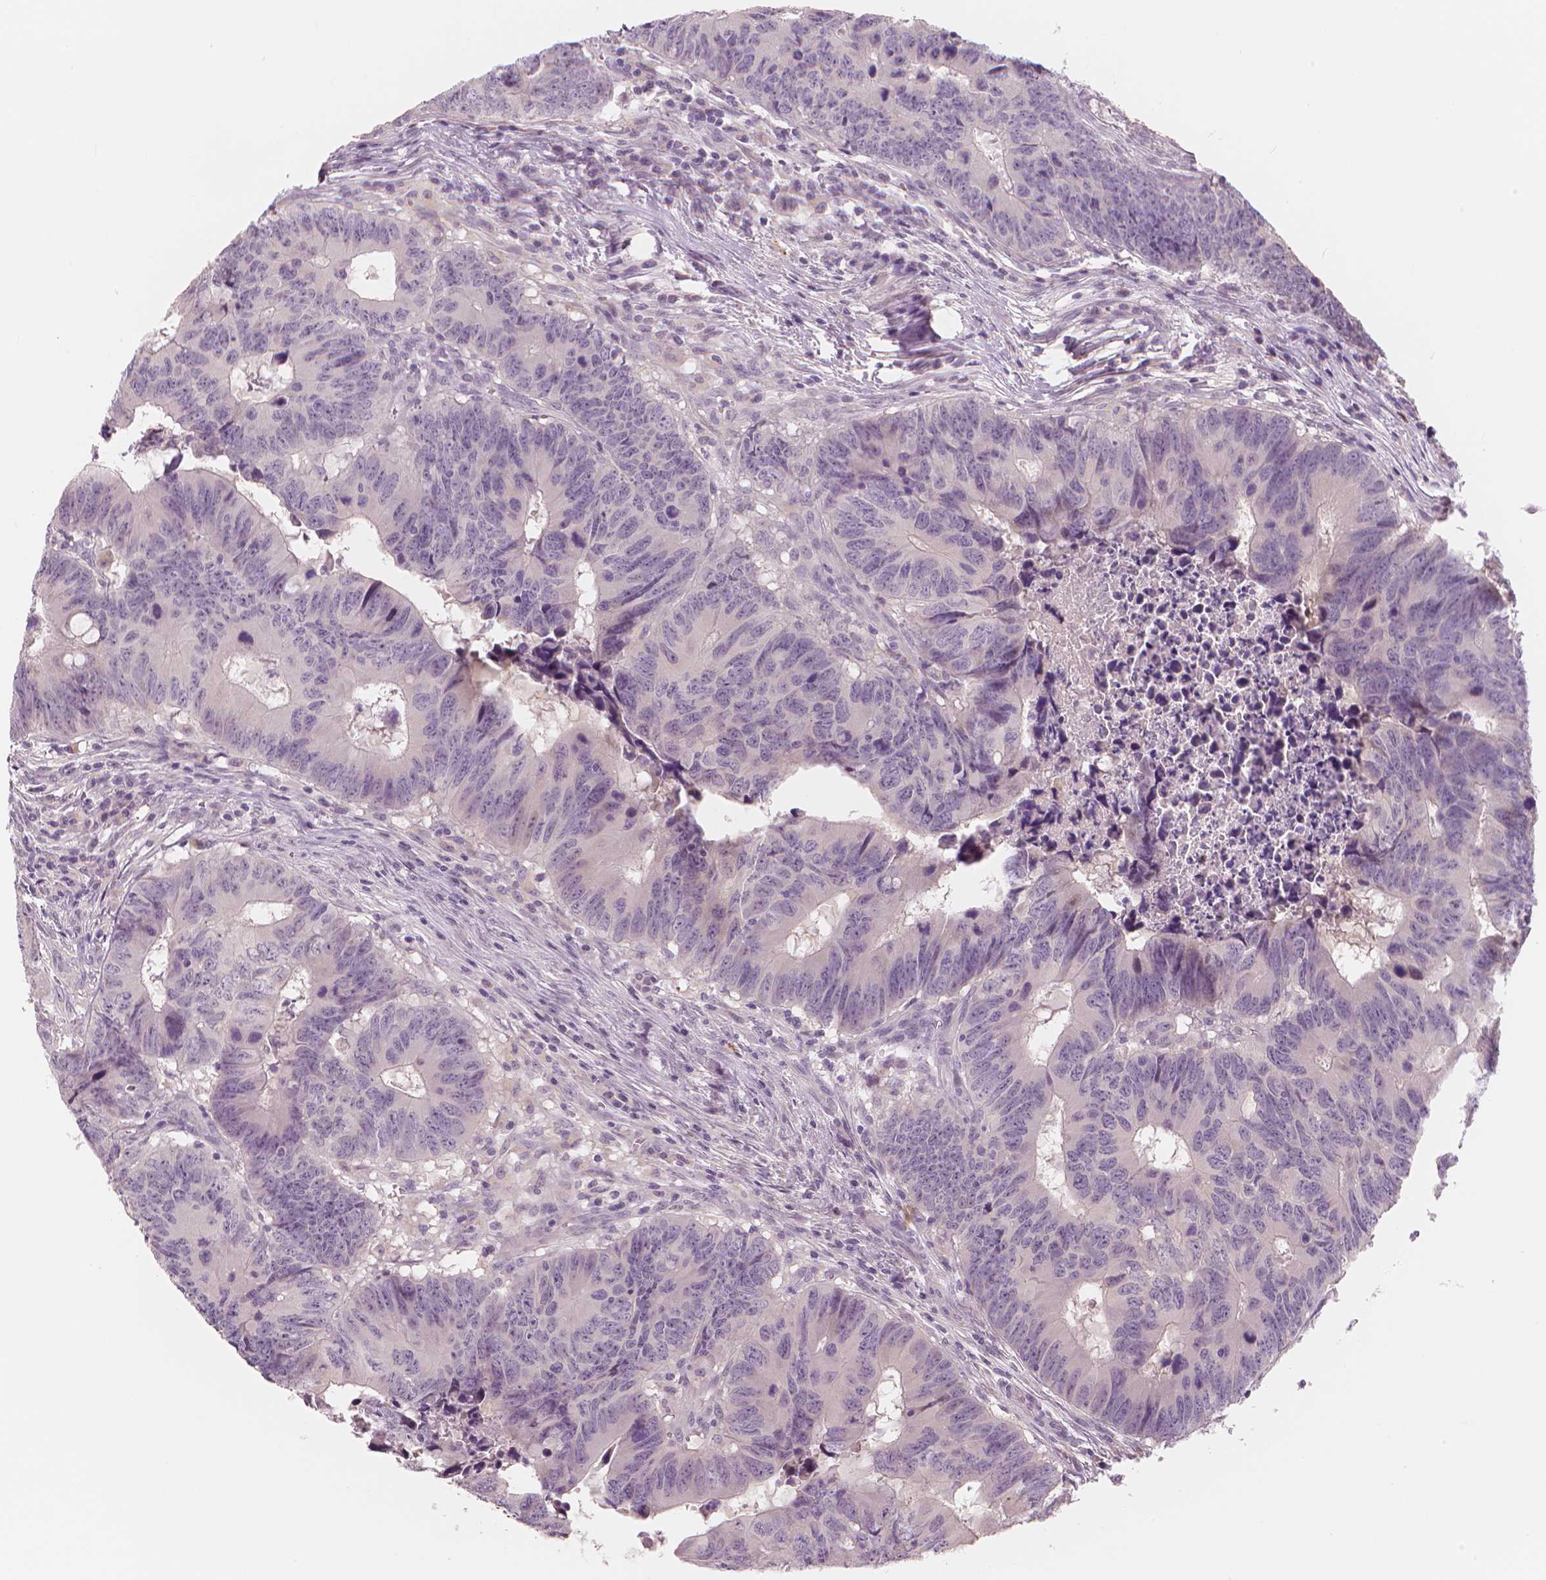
{"staining": {"intensity": "negative", "quantity": "none", "location": "none"}, "tissue": "colorectal cancer", "cell_type": "Tumor cells", "image_type": "cancer", "snomed": [{"axis": "morphology", "description": "Adenocarcinoma, NOS"}, {"axis": "topography", "description": "Colon"}], "caption": "High power microscopy image of an immunohistochemistry (IHC) photomicrograph of colorectal adenocarcinoma, revealing no significant staining in tumor cells.", "gene": "RNASE7", "patient": {"sex": "female", "age": 82}}